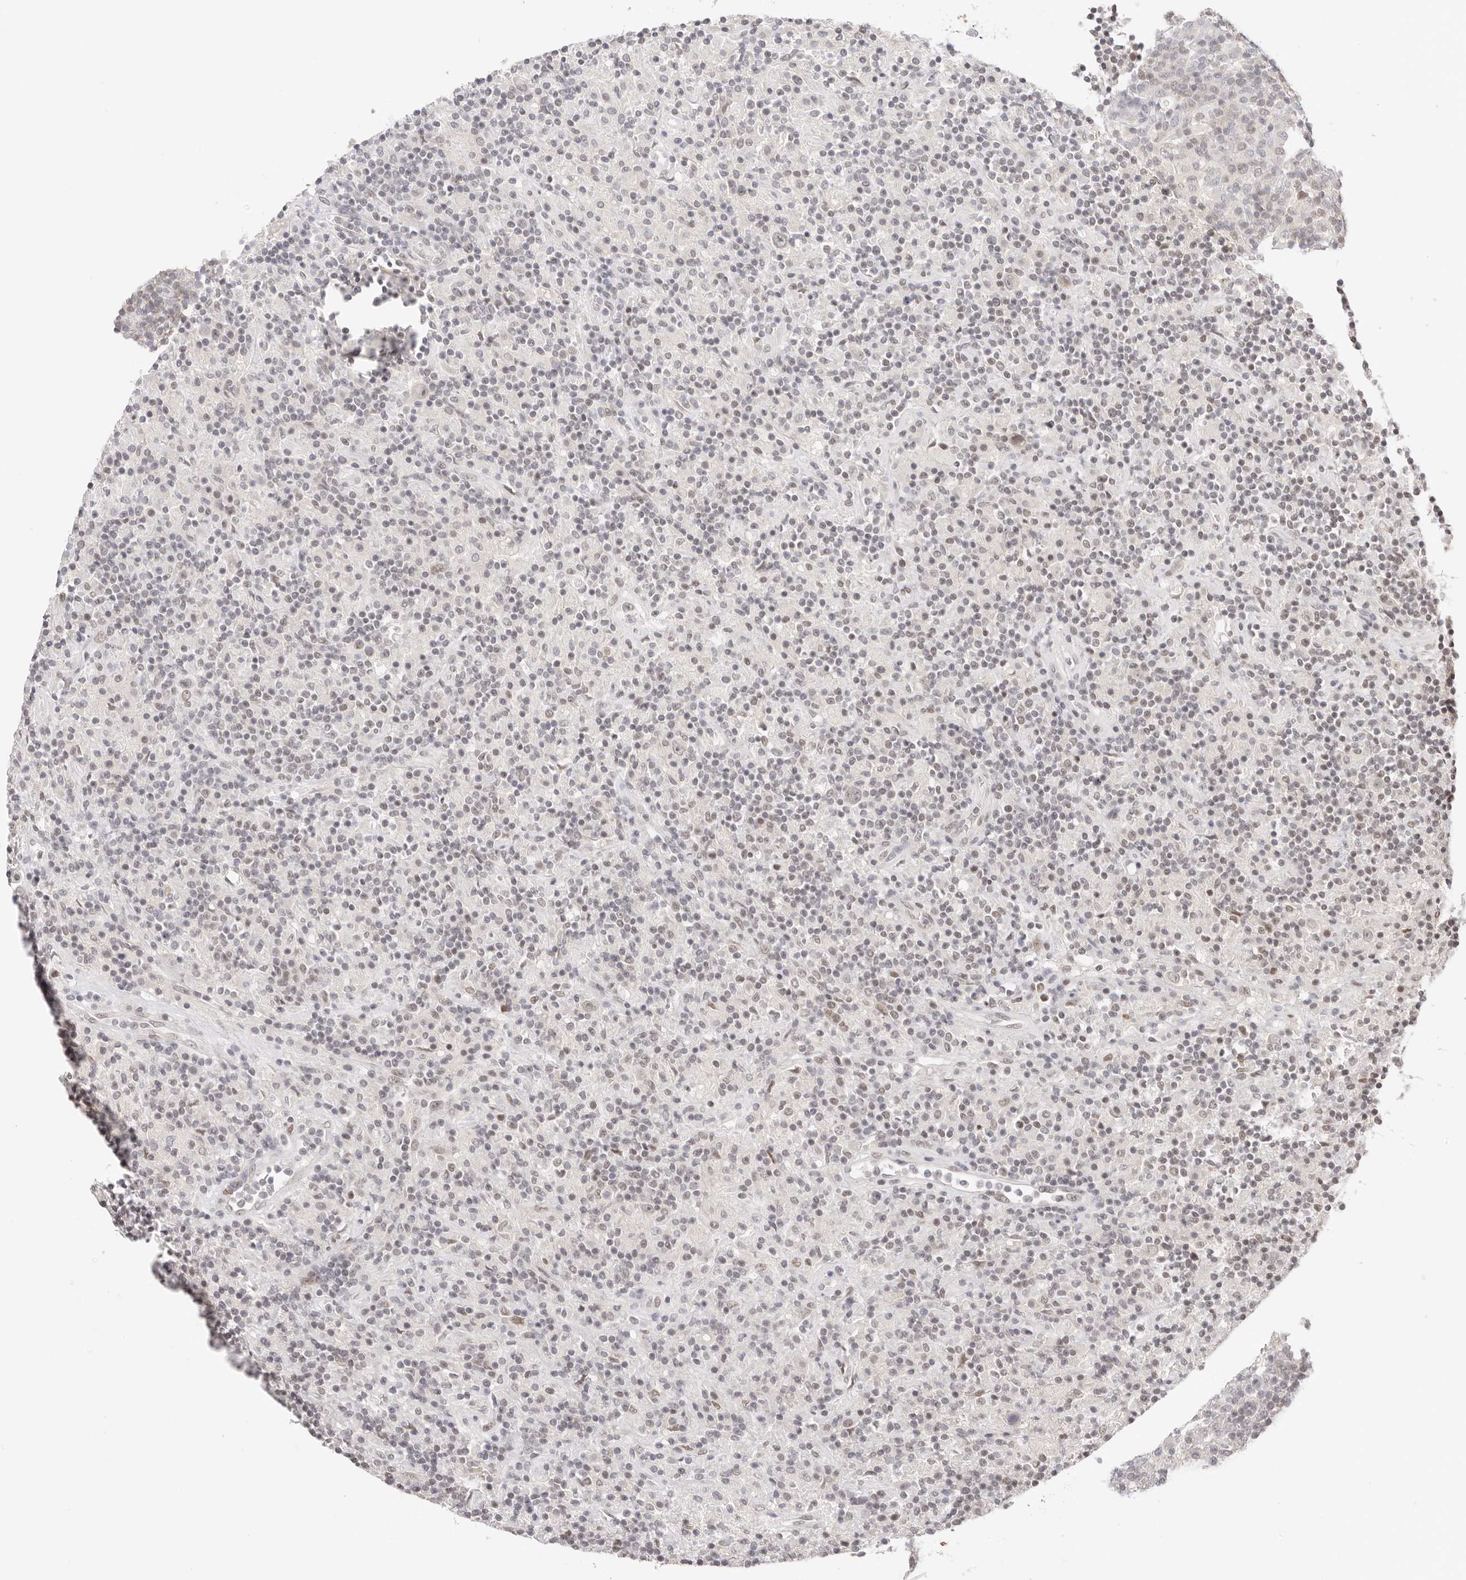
{"staining": {"intensity": "weak", "quantity": "25%-75%", "location": "nuclear"}, "tissue": "lymphoma", "cell_type": "Tumor cells", "image_type": "cancer", "snomed": [{"axis": "morphology", "description": "Hodgkin's disease, NOS"}, {"axis": "topography", "description": "Lymph node"}], "caption": "Brown immunohistochemical staining in human Hodgkin's disease displays weak nuclear staining in about 25%-75% of tumor cells.", "gene": "RFC3", "patient": {"sex": "male", "age": 70}}